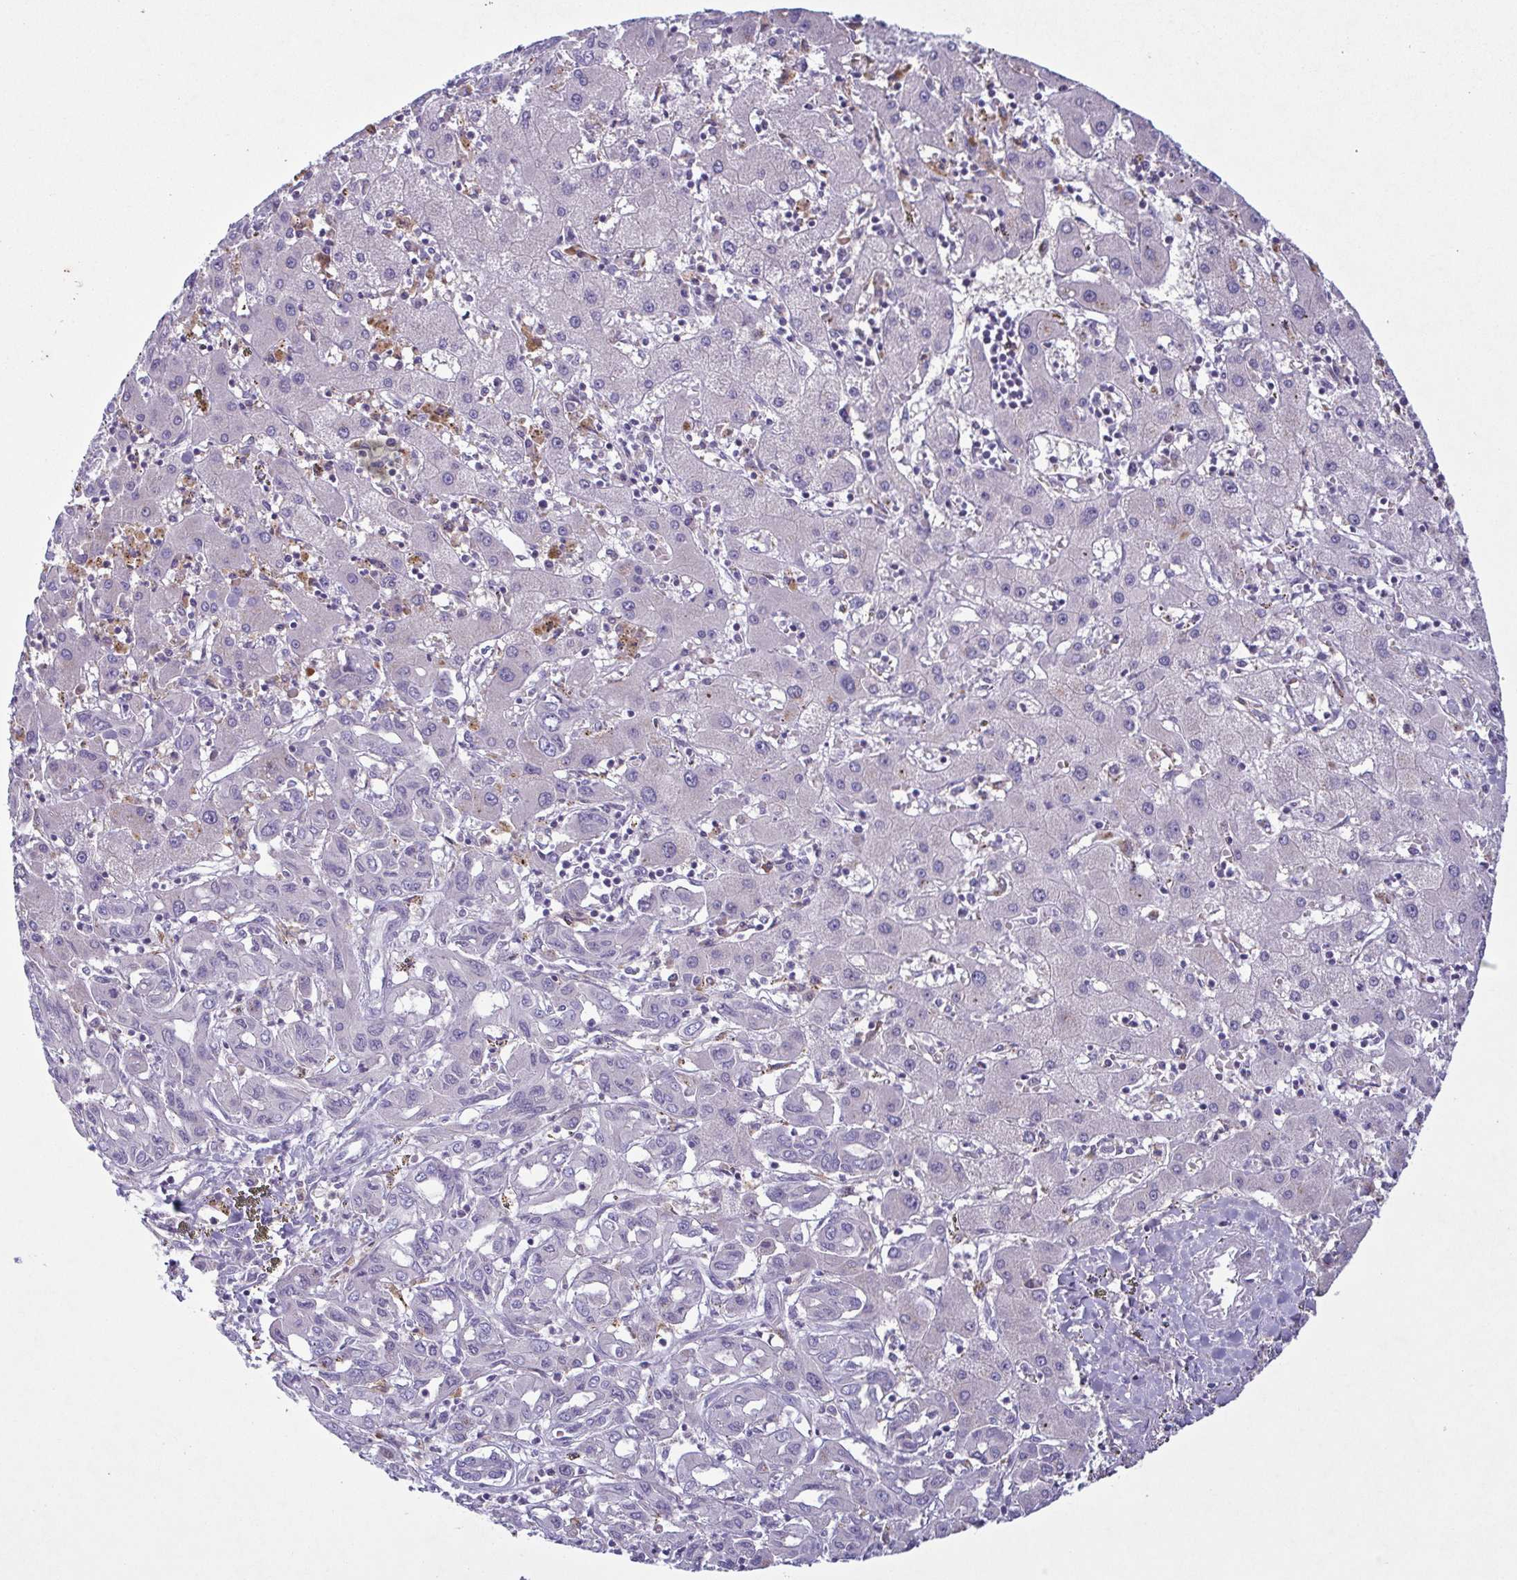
{"staining": {"intensity": "negative", "quantity": "none", "location": "none"}, "tissue": "liver cancer", "cell_type": "Tumor cells", "image_type": "cancer", "snomed": [{"axis": "morphology", "description": "Cholangiocarcinoma"}, {"axis": "topography", "description": "Liver"}], "caption": "Photomicrograph shows no significant protein expression in tumor cells of liver cancer. (Stains: DAB (3,3'-diaminobenzidine) IHC with hematoxylin counter stain, Microscopy: brightfield microscopy at high magnification).", "gene": "F13B", "patient": {"sex": "female", "age": 60}}